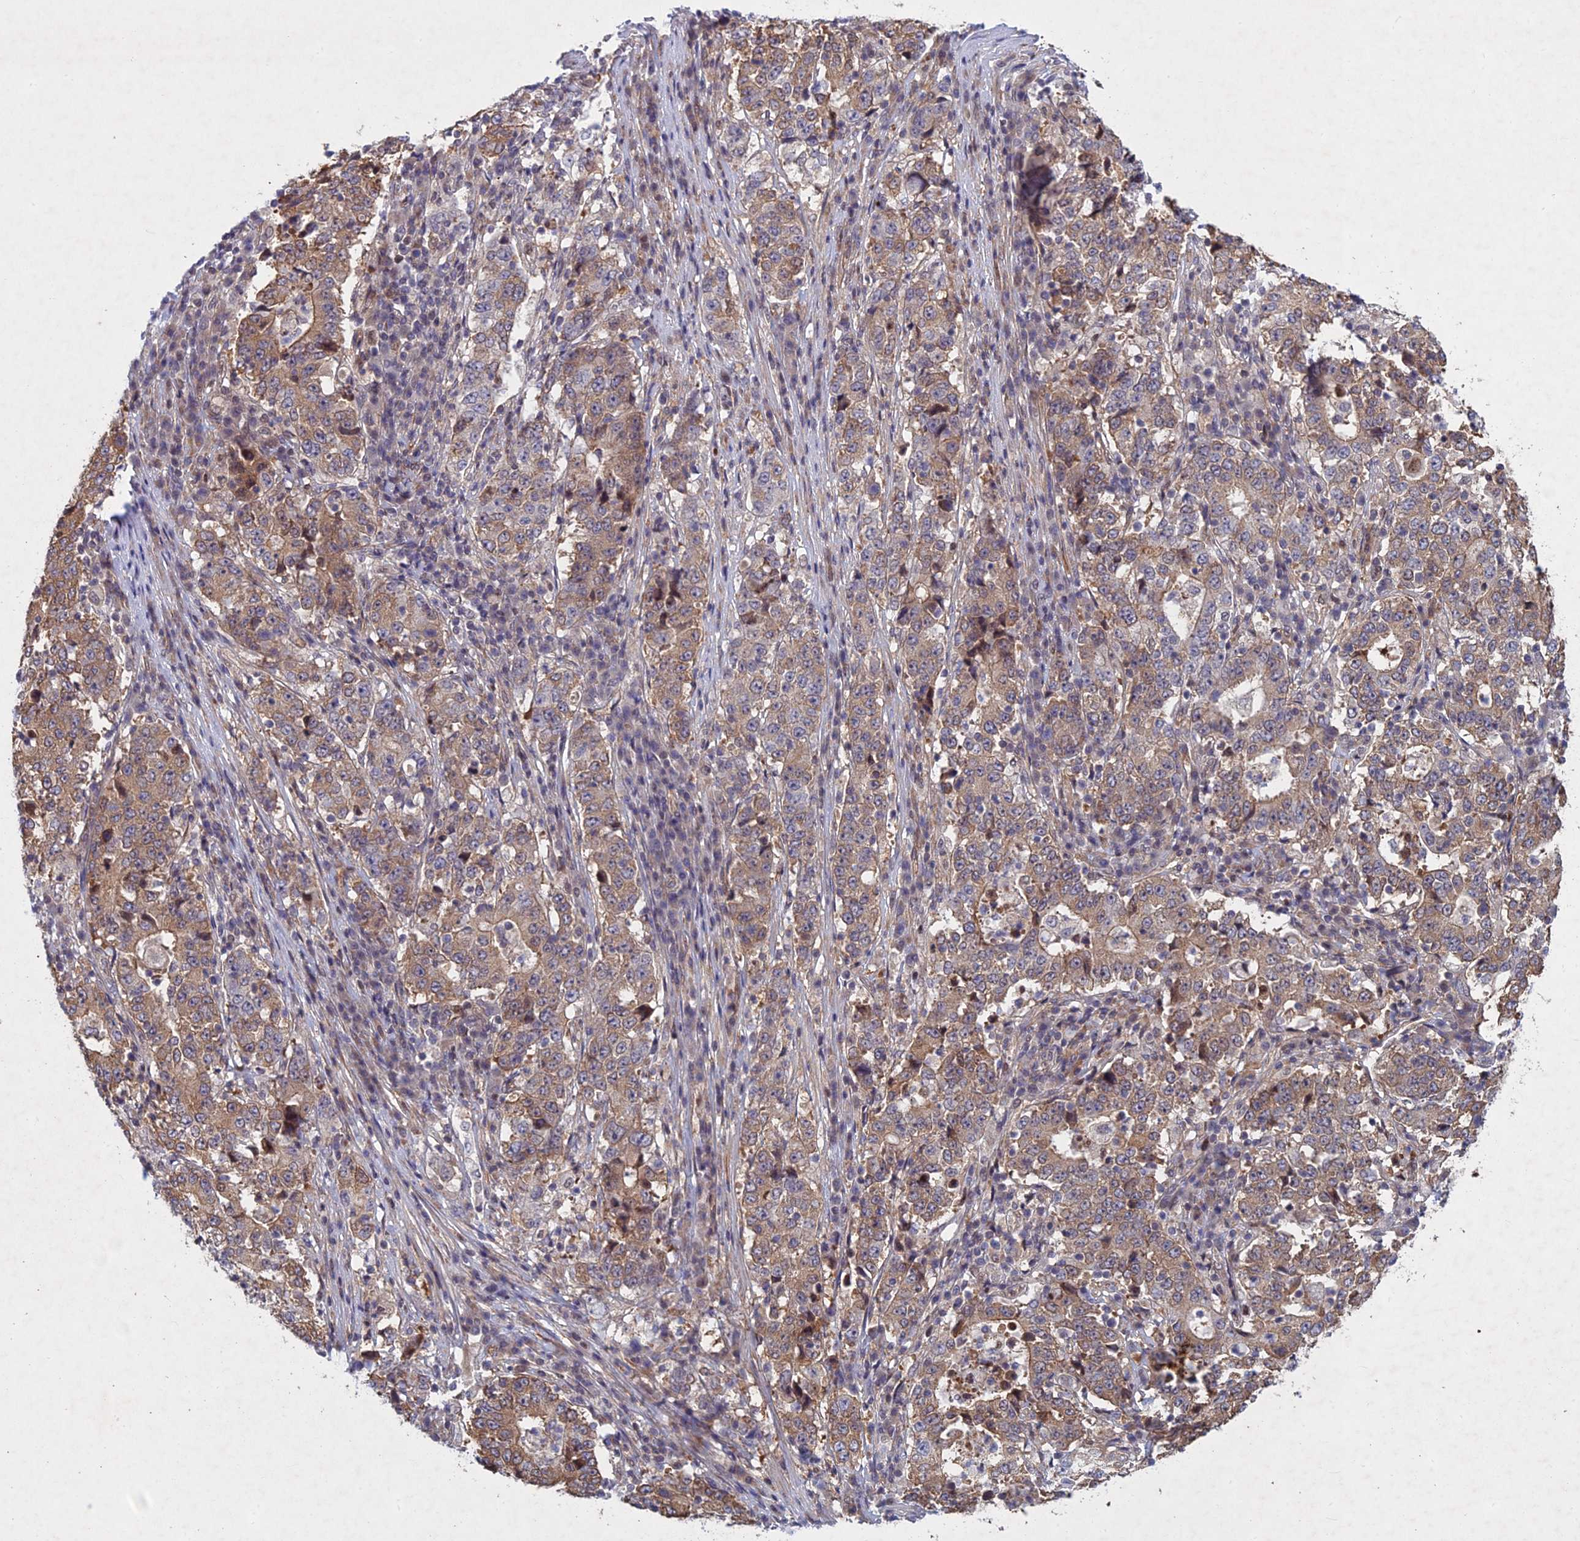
{"staining": {"intensity": "weak", "quantity": ">75%", "location": "cytoplasmic/membranous"}, "tissue": "stomach cancer", "cell_type": "Tumor cells", "image_type": "cancer", "snomed": [{"axis": "morphology", "description": "Adenocarcinoma, NOS"}, {"axis": "topography", "description": "Stomach"}], "caption": "Stomach cancer stained with a protein marker reveals weak staining in tumor cells.", "gene": "PTHLH", "patient": {"sex": "male", "age": 59}}